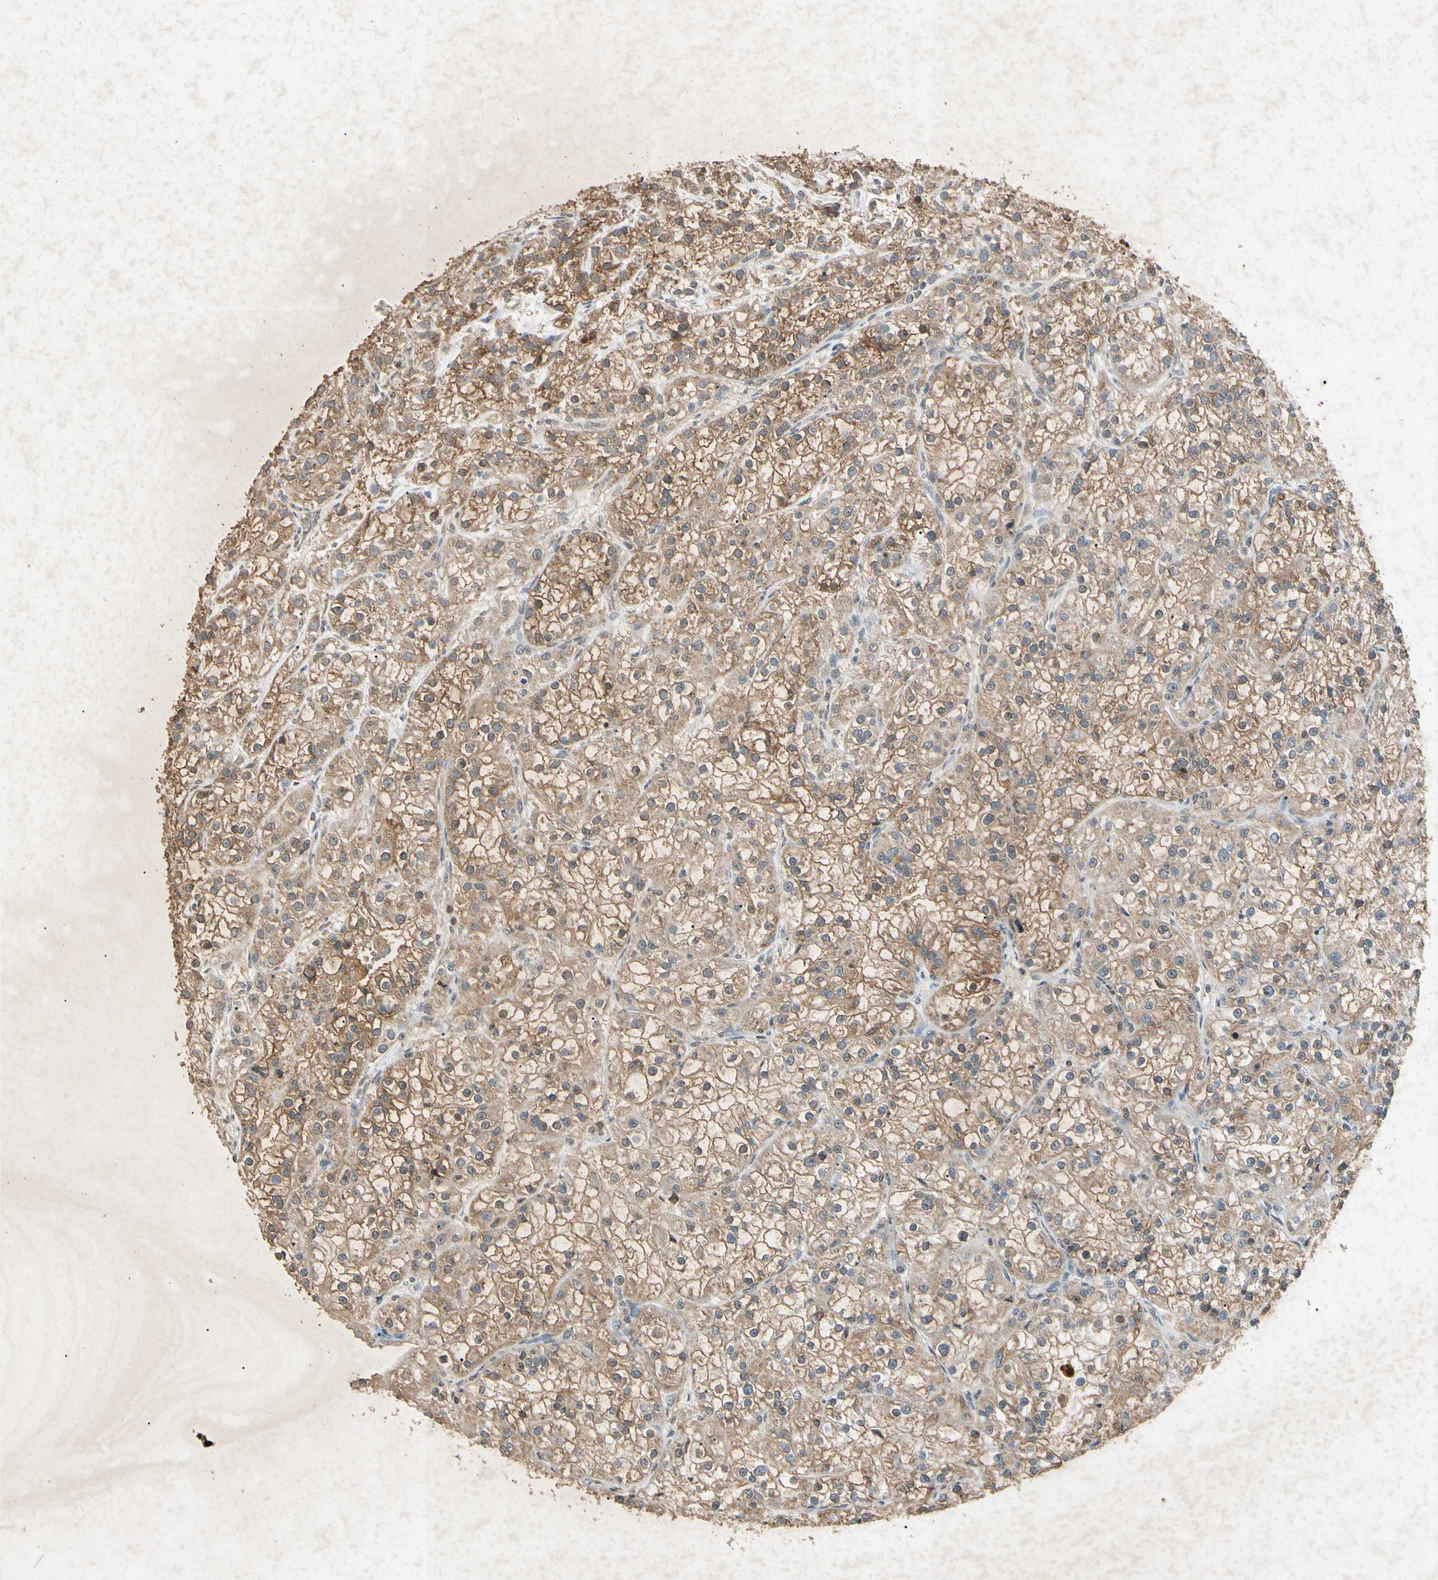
{"staining": {"intensity": "moderate", "quantity": ">75%", "location": "cytoplasmic/membranous"}, "tissue": "renal cancer", "cell_type": "Tumor cells", "image_type": "cancer", "snomed": [{"axis": "morphology", "description": "Adenocarcinoma, NOS"}, {"axis": "topography", "description": "Kidney"}], "caption": "A photomicrograph of renal cancer (adenocarcinoma) stained for a protein exhibits moderate cytoplasmic/membranous brown staining in tumor cells.", "gene": "MSRB1", "patient": {"sex": "female", "age": 52}}